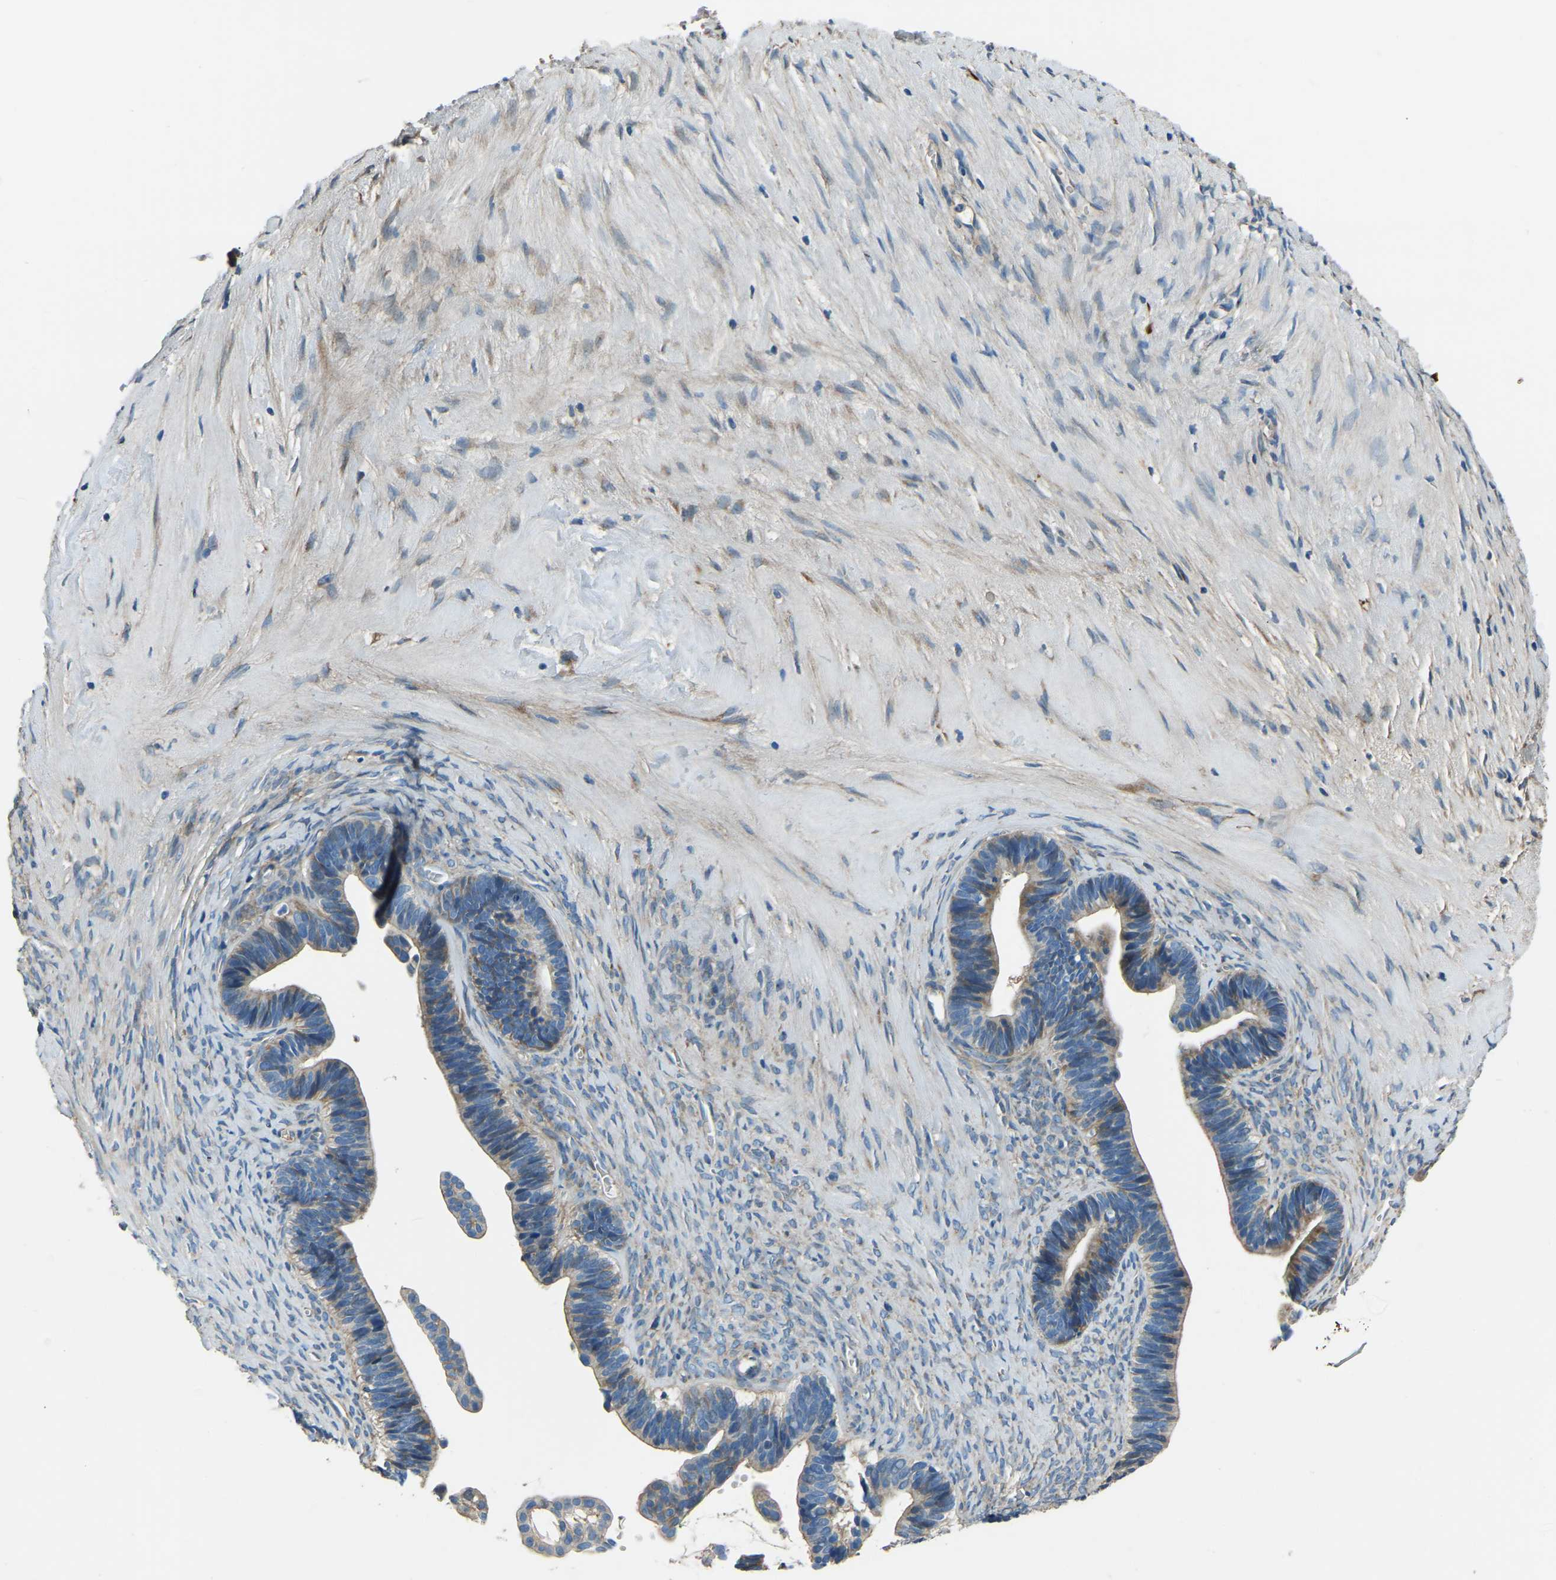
{"staining": {"intensity": "weak", "quantity": ">75%", "location": "cytoplasmic/membranous"}, "tissue": "ovarian cancer", "cell_type": "Tumor cells", "image_type": "cancer", "snomed": [{"axis": "morphology", "description": "Cystadenocarcinoma, serous, NOS"}, {"axis": "topography", "description": "Ovary"}], "caption": "A histopathology image of human ovarian cancer (serous cystadenocarcinoma) stained for a protein displays weak cytoplasmic/membranous brown staining in tumor cells.", "gene": "COL3A1", "patient": {"sex": "female", "age": 56}}